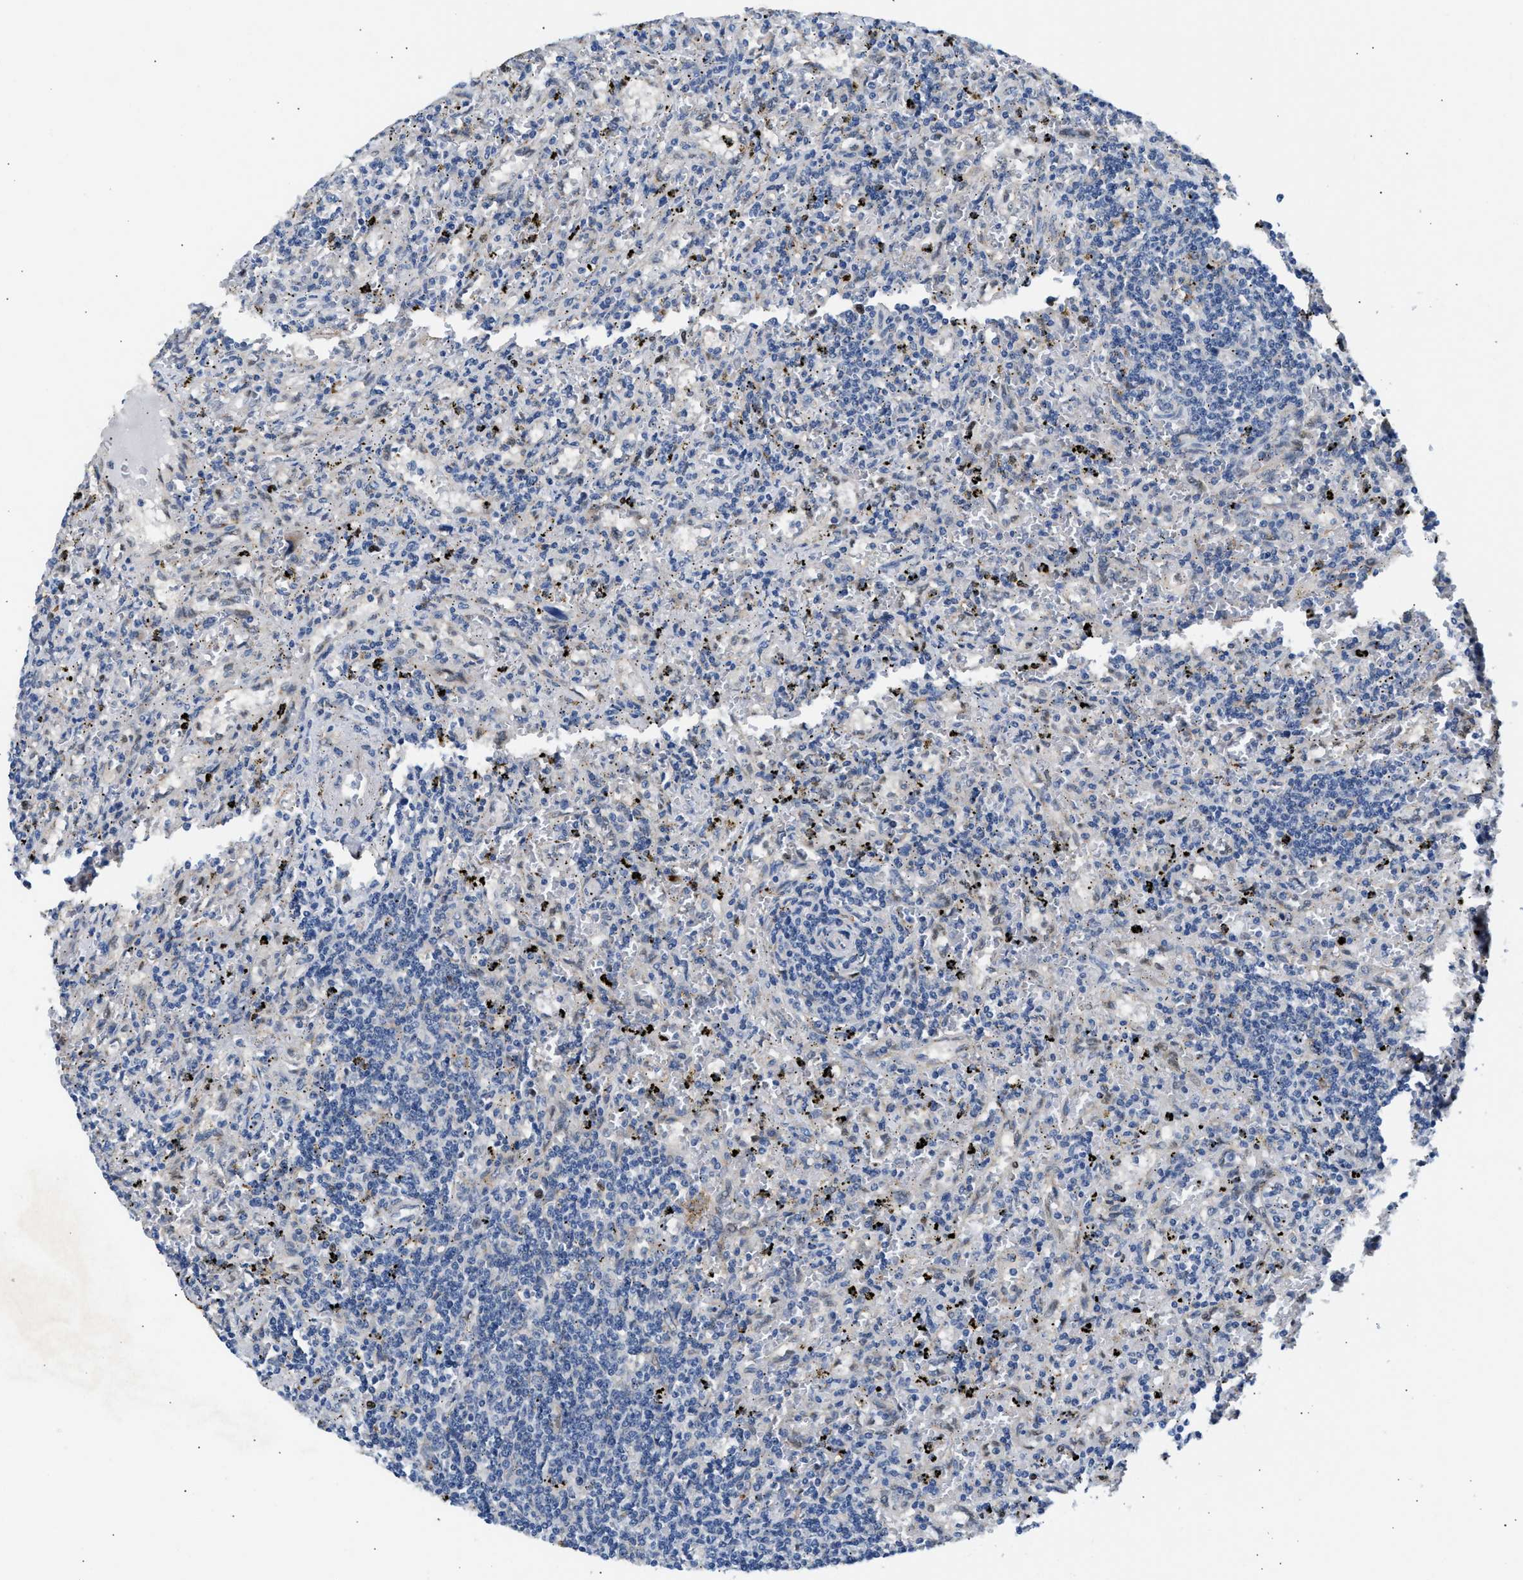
{"staining": {"intensity": "negative", "quantity": "none", "location": "none"}, "tissue": "lymphoma", "cell_type": "Tumor cells", "image_type": "cancer", "snomed": [{"axis": "morphology", "description": "Malignant lymphoma, non-Hodgkin's type, Low grade"}, {"axis": "topography", "description": "Spleen"}], "caption": "This is an immunohistochemistry (IHC) image of human malignant lymphoma, non-Hodgkin's type (low-grade). There is no expression in tumor cells.", "gene": "PPM1L", "patient": {"sex": "male", "age": 76}}